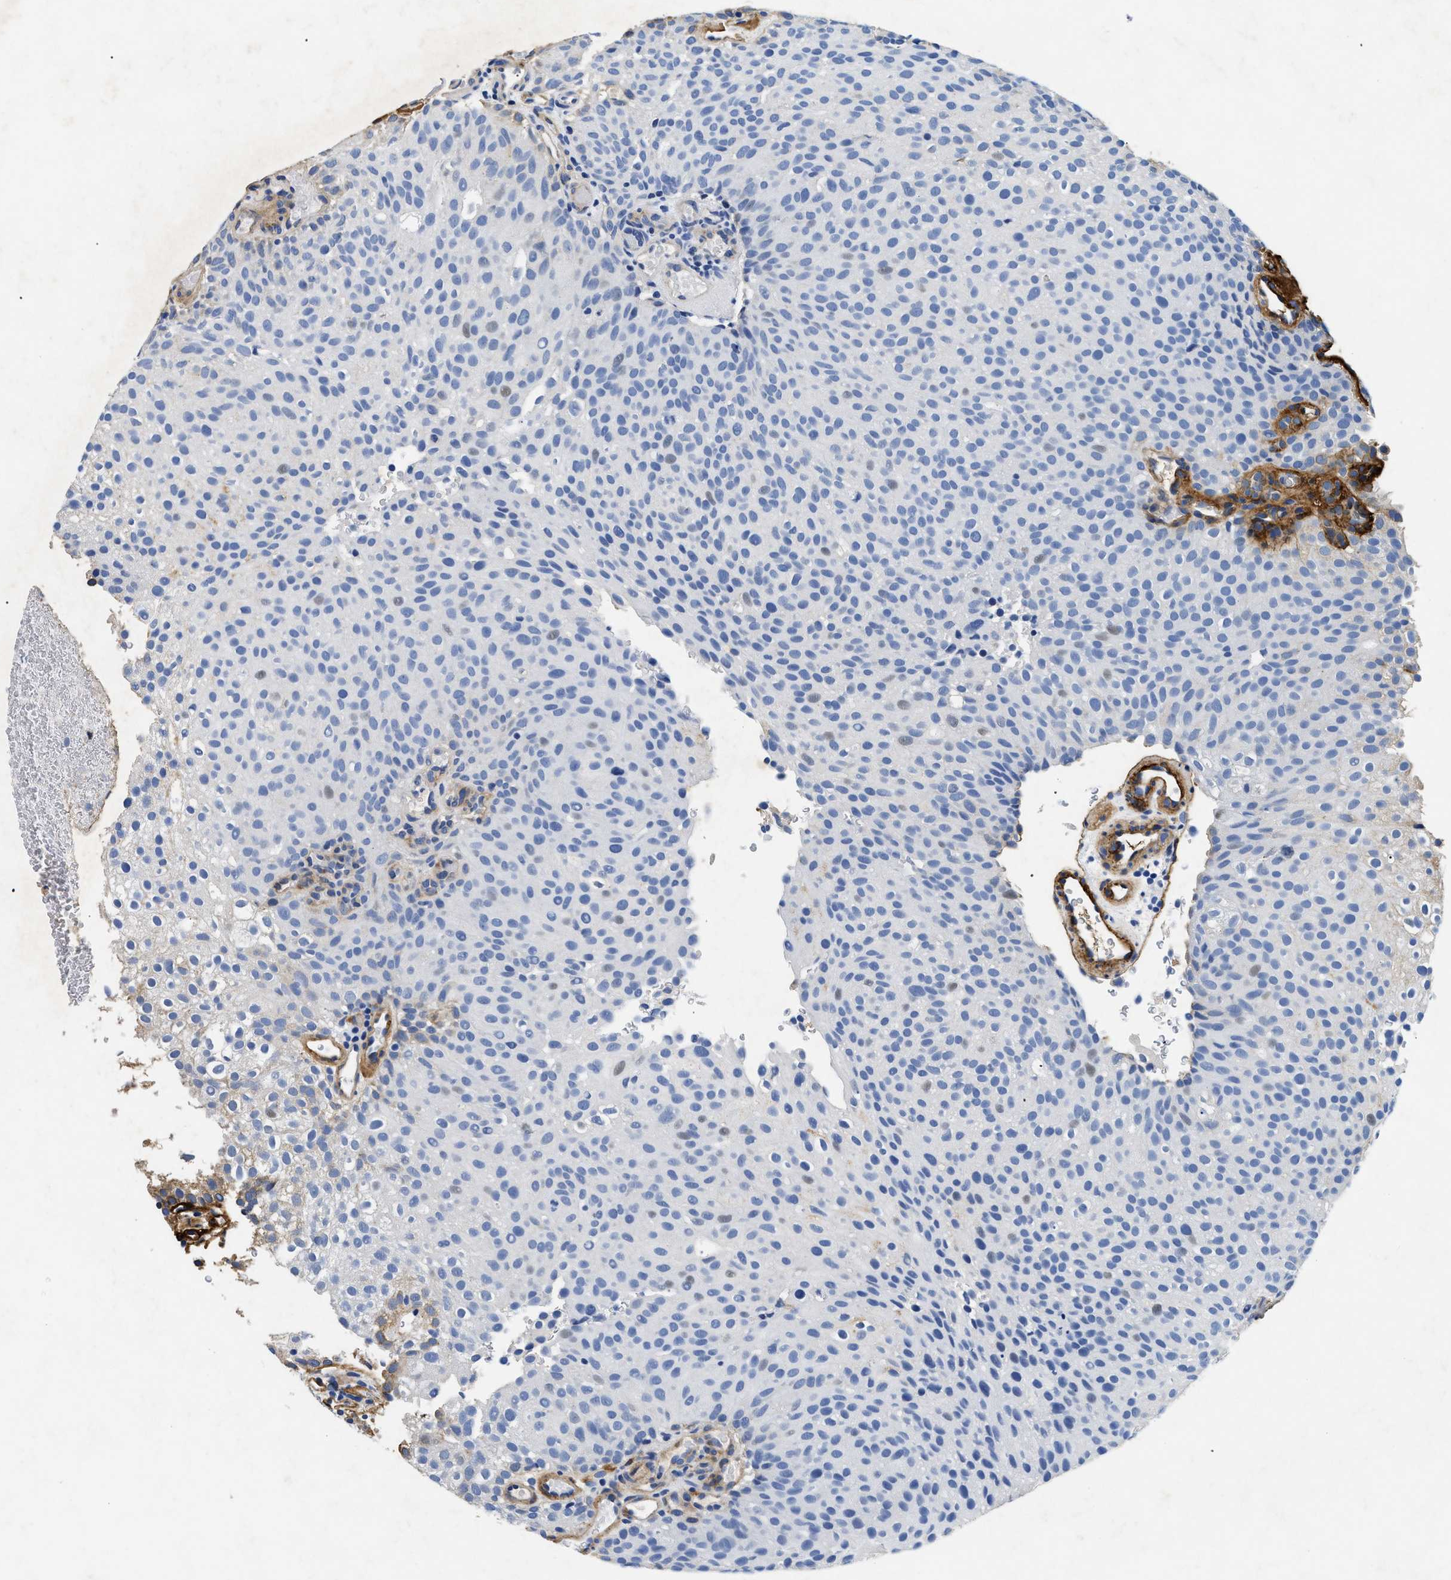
{"staining": {"intensity": "negative", "quantity": "none", "location": "none"}, "tissue": "urothelial cancer", "cell_type": "Tumor cells", "image_type": "cancer", "snomed": [{"axis": "morphology", "description": "Urothelial carcinoma, Low grade"}, {"axis": "topography", "description": "Urinary bladder"}], "caption": "IHC histopathology image of urothelial carcinoma (low-grade) stained for a protein (brown), which exhibits no staining in tumor cells.", "gene": "LAMA3", "patient": {"sex": "male", "age": 78}}